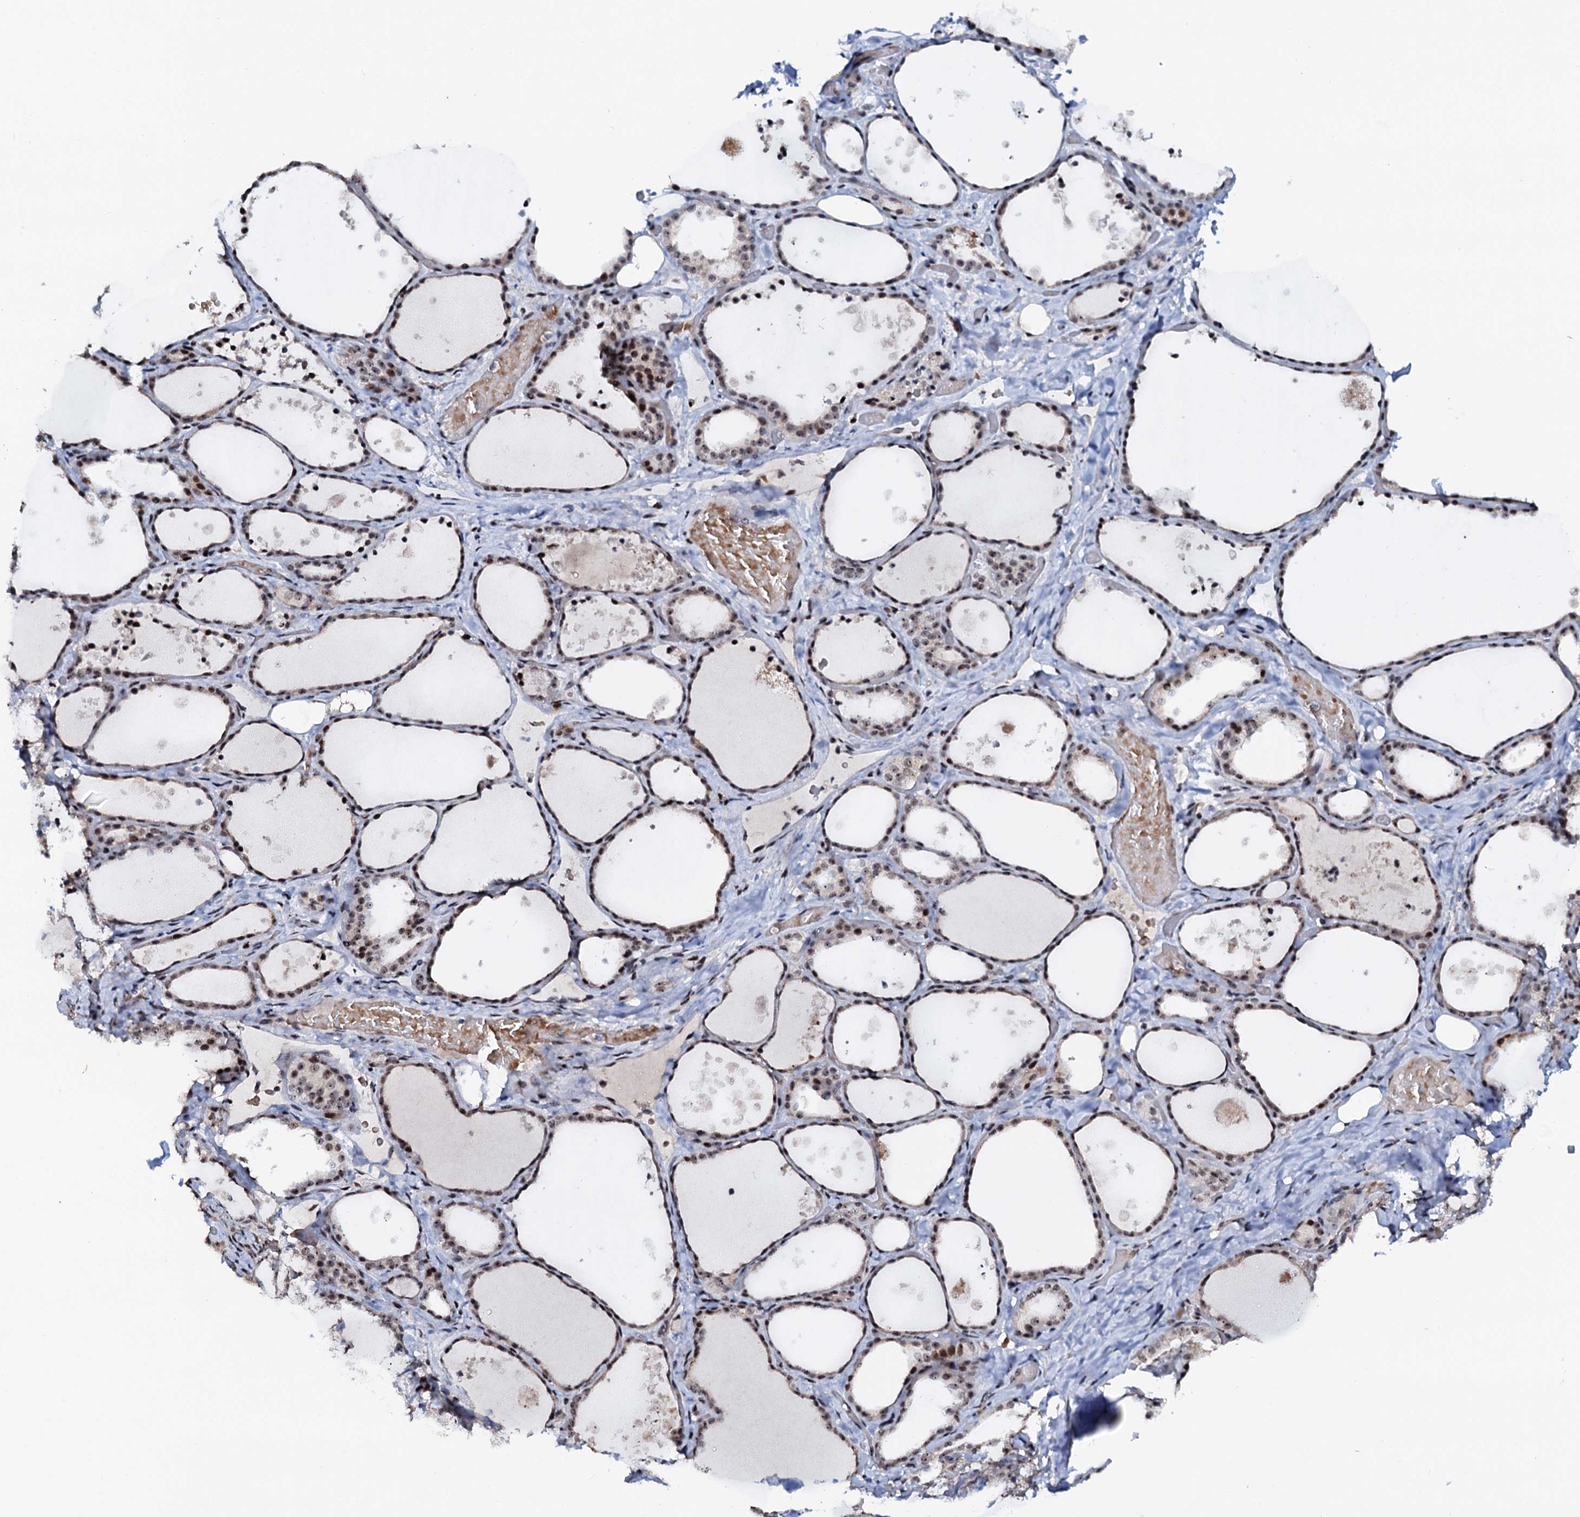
{"staining": {"intensity": "moderate", "quantity": ">75%", "location": "nuclear"}, "tissue": "thyroid gland", "cell_type": "Glandular cells", "image_type": "normal", "snomed": [{"axis": "morphology", "description": "Normal tissue, NOS"}, {"axis": "topography", "description": "Thyroid gland"}], "caption": "About >75% of glandular cells in normal human thyroid gland show moderate nuclear protein expression as visualized by brown immunohistochemical staining.", "gene": "NEUROG3", "patient": {"sex": "female", "age": 44}}